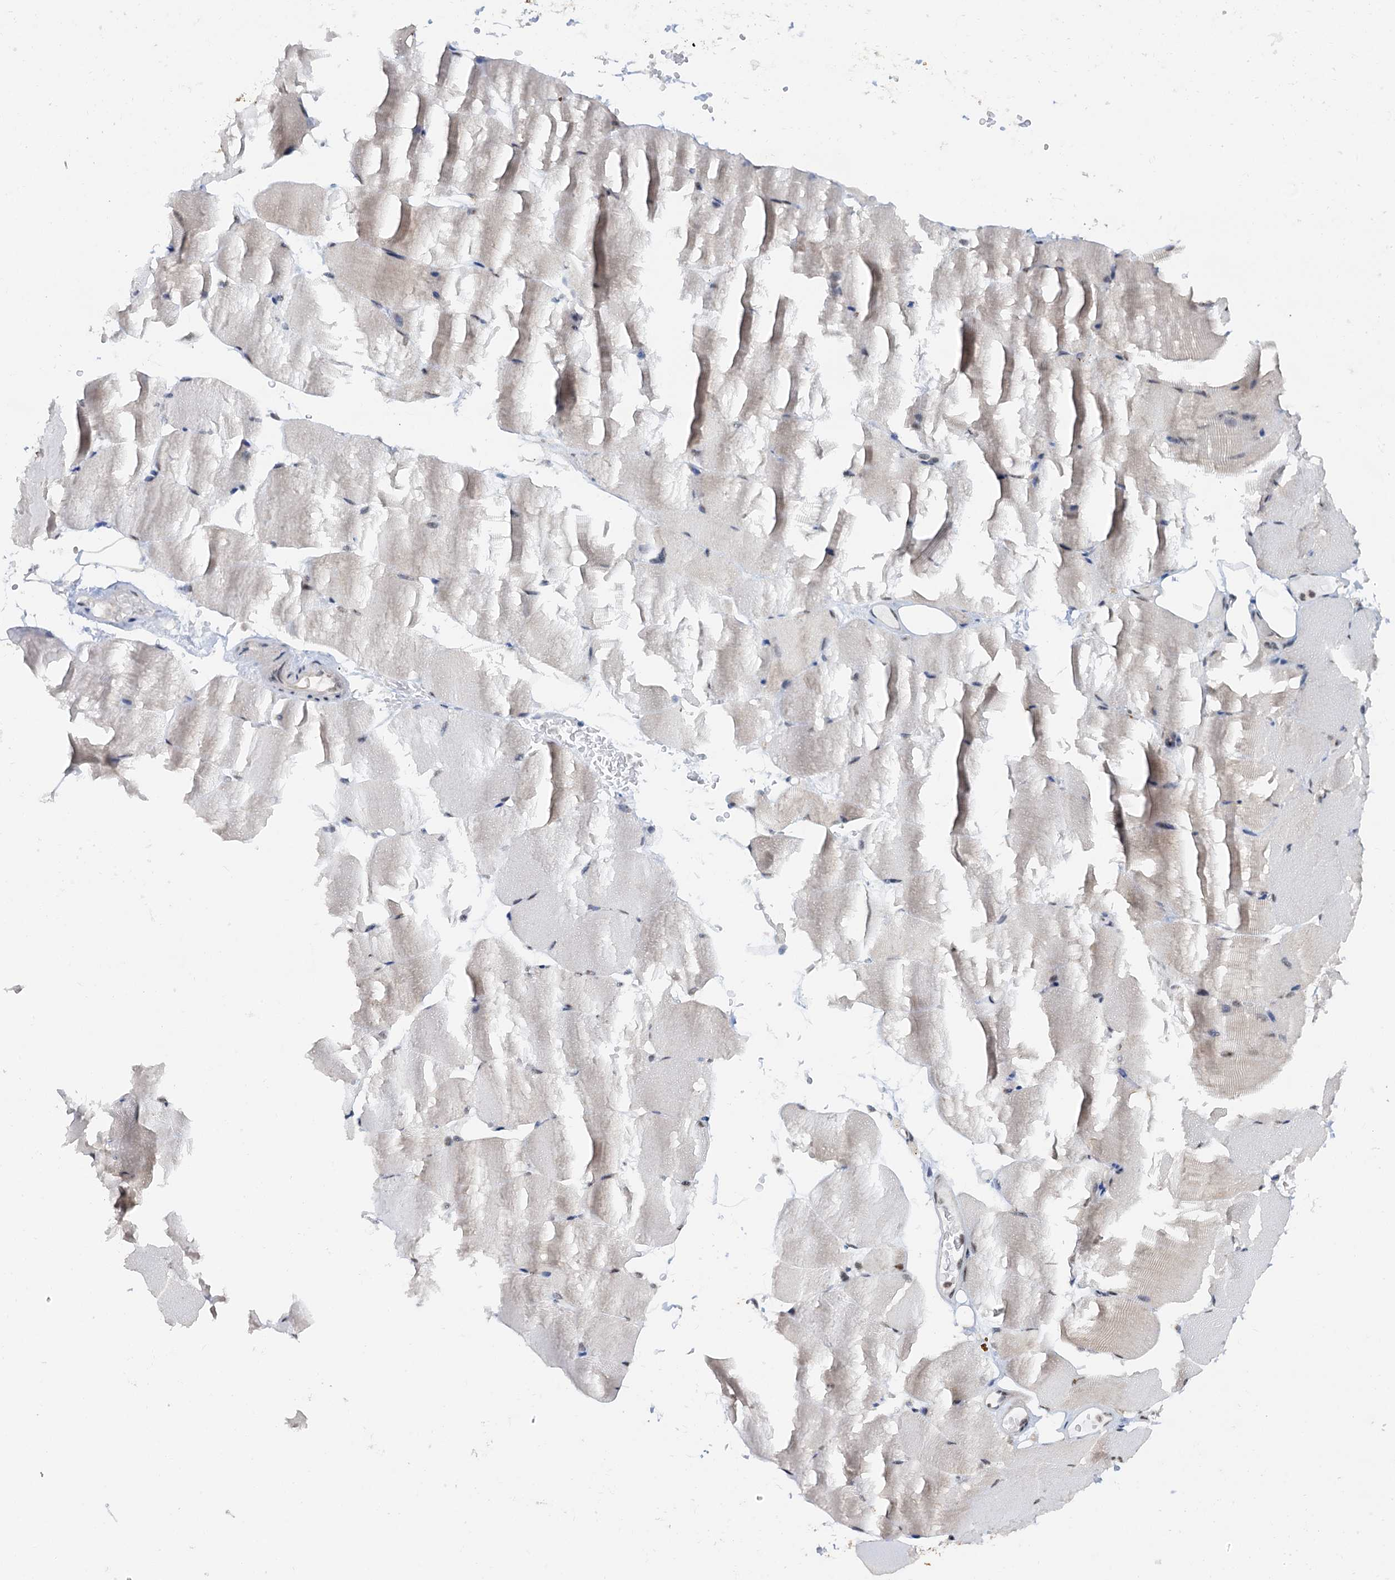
{"staining": {"intensity": "negative", "quantity": "none", "location": "none"}, "tissue": "skeletal muscle", "cell_type": "Myocytes", "image_type": "normal", "snomed": [{"axis": "morphology", "description": "Normal tissue, NOS"}, {"axis": "topography", "description": "Skeletal muscle"}, {"axis": "topography", "description": "Parathyroid gland"}], "caption": "An IHC micrograph of unremarkable skeletal muscle is shown. There is no staining in myocytes of skeletal muscle. (Stains: DAB (3,3'-diaminobenzidine) immunohistochemistry (IHC) with hematoxylin counter stain, Microscopy: brightfield microscopy at high magnification).", "gene": "NAT10", "patient": {"sex": "female", "age": 37}}